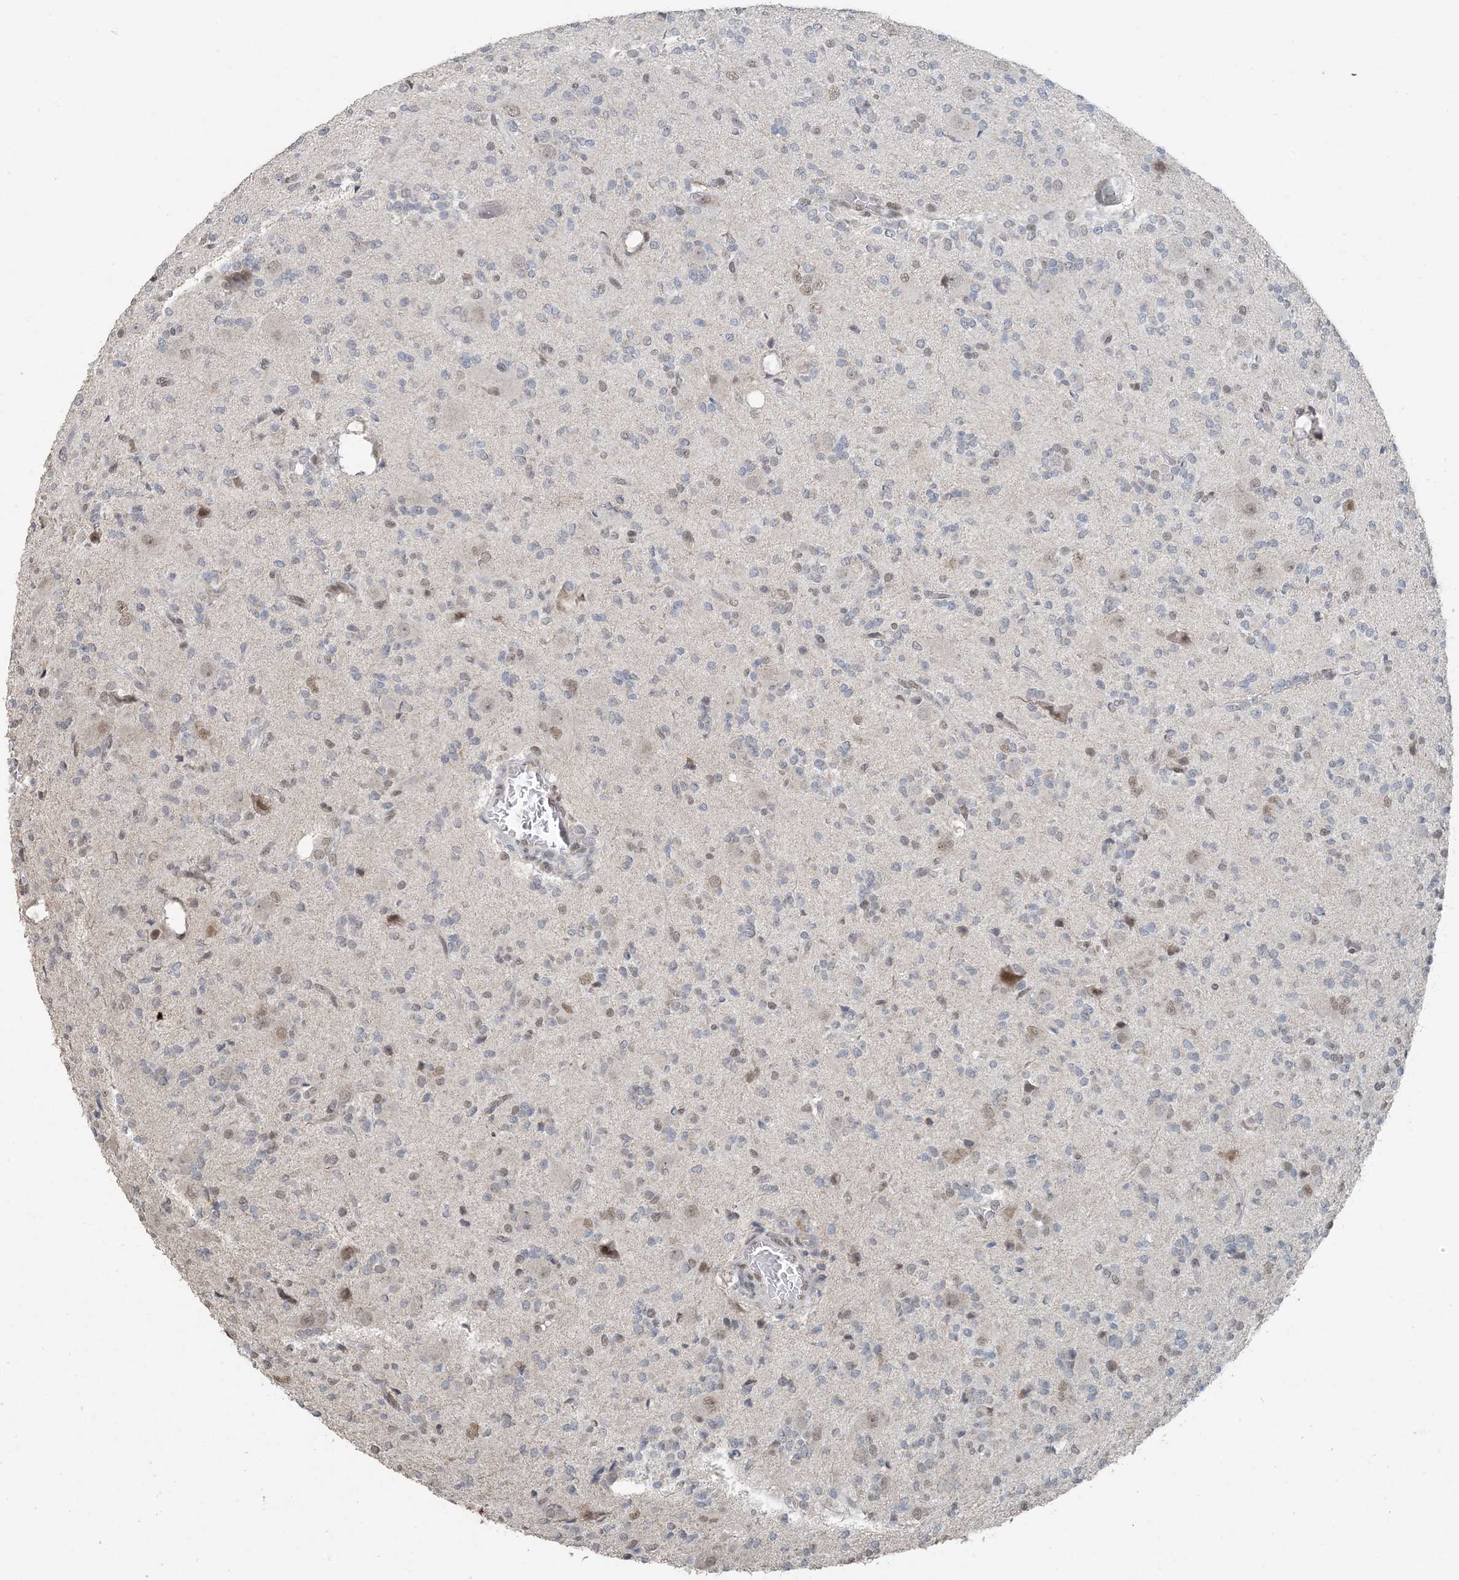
{"staining": {"intensity": "negative", "quantity": "none", "location": "none"}, "tissue": "glioma", "cell_type": "Tumor cells", "image_type": "cancer", "snomed": [{"axis": "morphology", "description": "Glioma, malignant, High grade"}, {"axis": "topography", "description": "Brain"}], "caption": "Immunohistochemical staining of glioma reveals no significant expression in tumor cells.", "gene": "MBD2", "patient": {"sex": "male", "age": 34}}